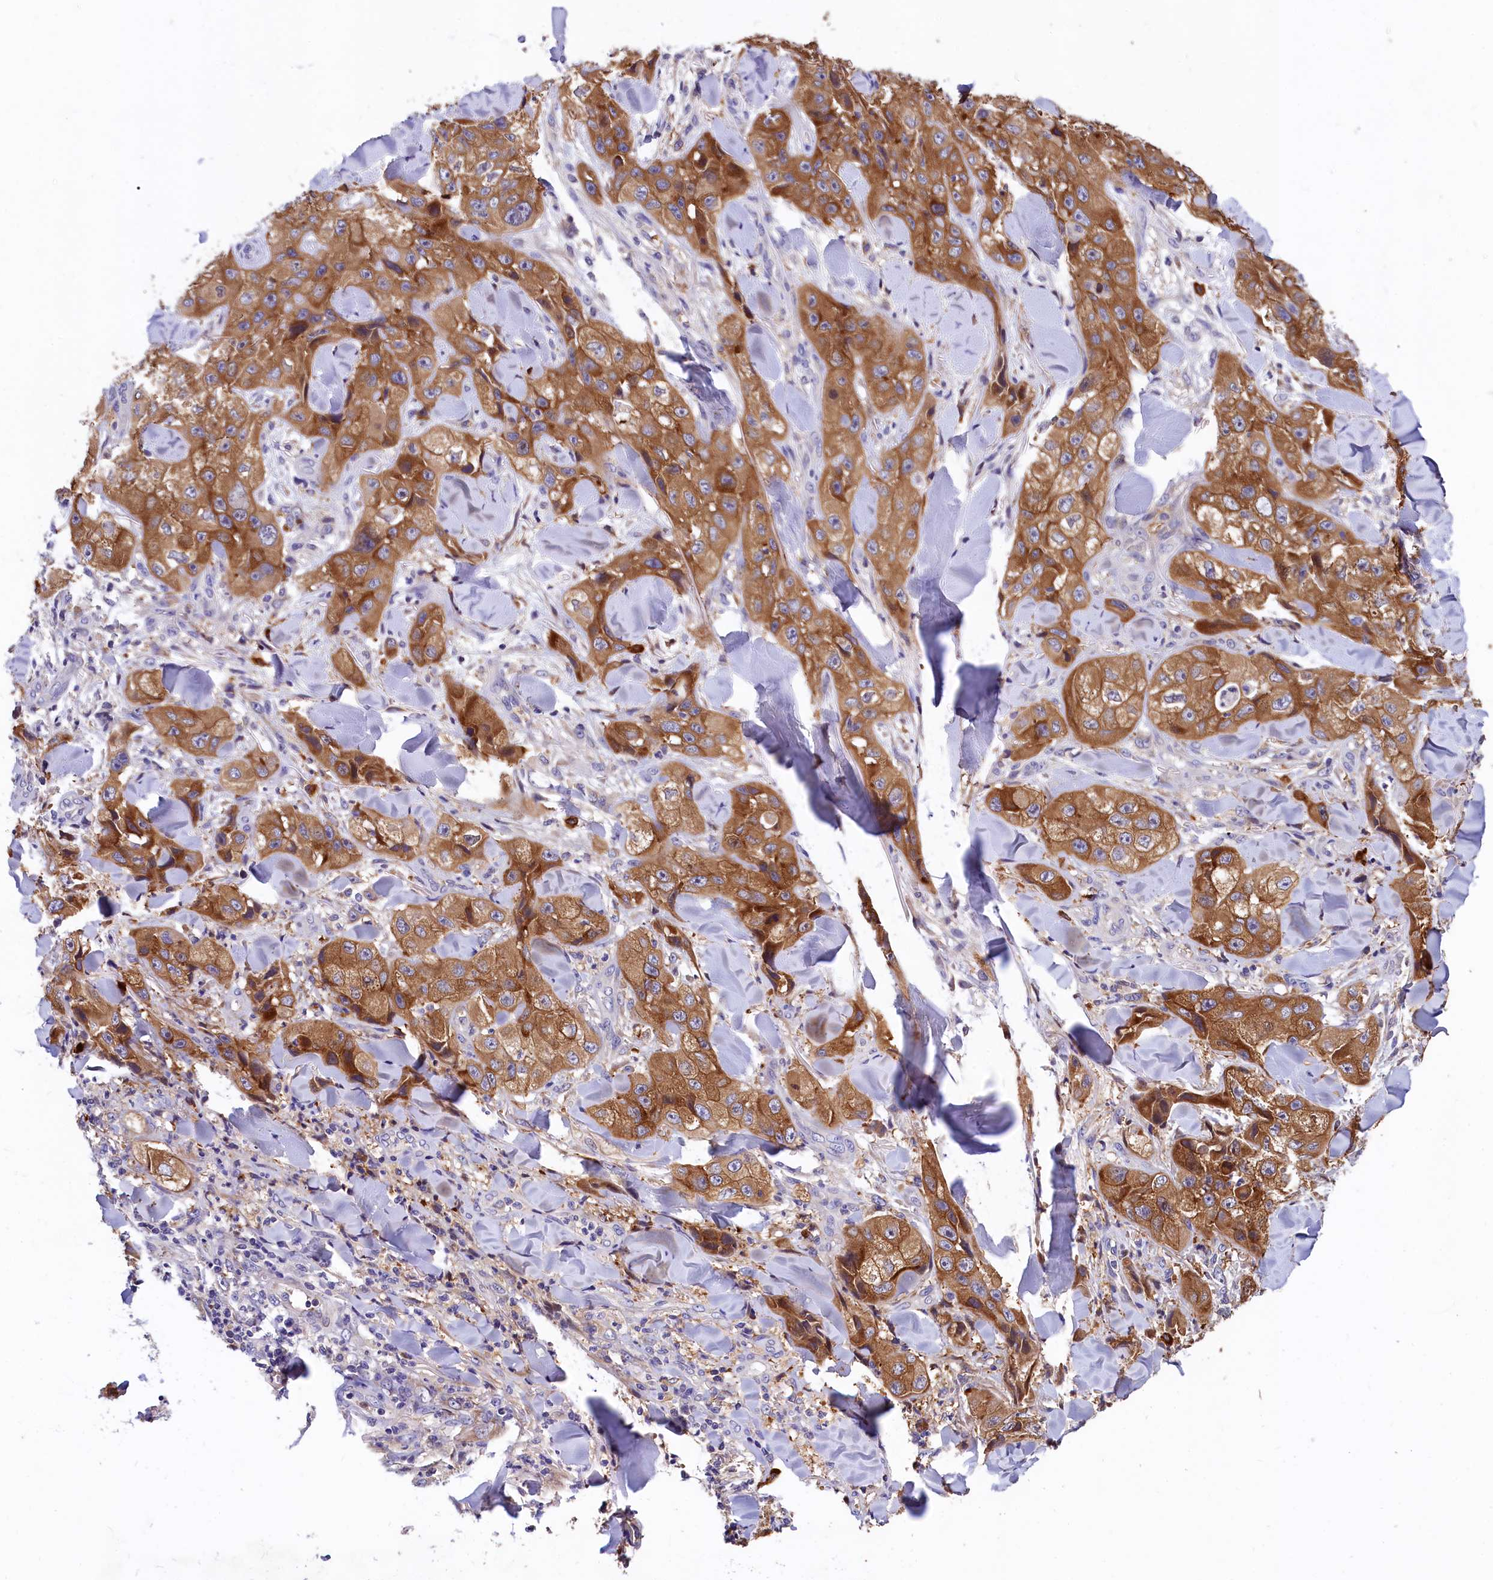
{"staining": {"intensity": "moderate", "quantity": ">75%", "location": "cytoplasmic/membranous"}, "tissue": "skin cancer", "cell_type": "Tumor cells", "image_type": "cancer", "snomed": [{"axis": "morphology", "description": "Squamous cell carcinoma, NOS"}, {"axis": "topography", "description": "Skin"}, {"axis": "topography", "description": "Subcutis"}], "caption": "Protein expression by IHC shows moderate cytoplasmic/membranous positivity in about >75% of tumor cells in skin squamous cell carcinoma.", "gene": "EPS8L2", "patient": {"sex": "male", "age": 73}}